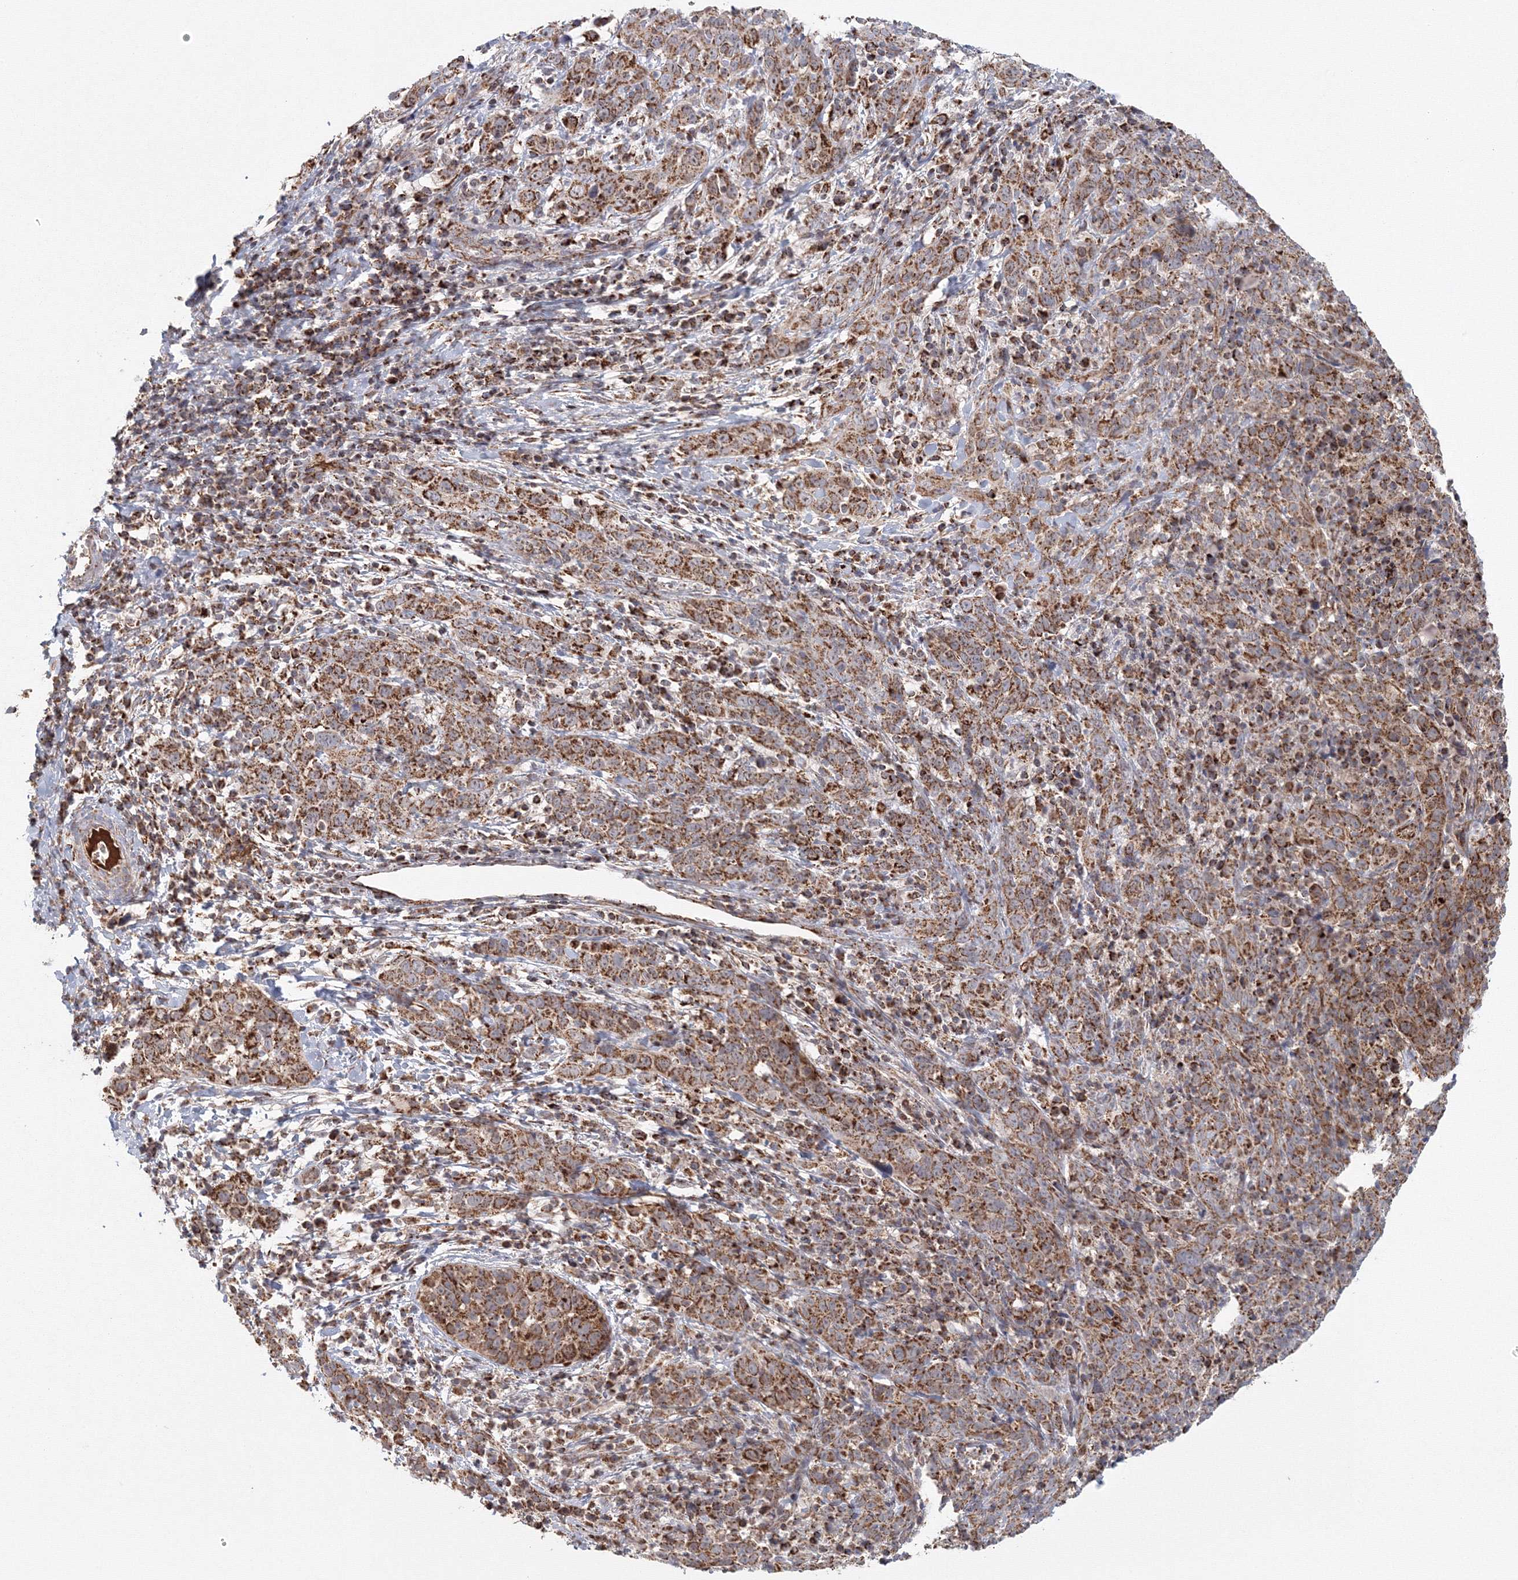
{"staining": {"intensity": "moderate", "quantity": ">75%", "location": "cytoplasmic/membranous"}, "tissue": "cervical cancer", "cell_type": "Tumor cells", "image_type": "cancer", "snomed": [{"axis": "morphology", "description": "Squamous cell carcinoma, NOS"}, {"axis": "topography", "description": "Cervix"}], "caption": "High-magnification brightfield microscopy of squamous cell carcinoma (cervical) stained with DAB (3,3'-diaminobenzidine) (brown) and counterstained with hematoxylin (blue). tumor cells exhibit moderate cytoplasmic/membranous staining is identified in approximately>75% of cells.", "gene": "GRPEL1", "patient": {"sex": "female", "age": 46}}